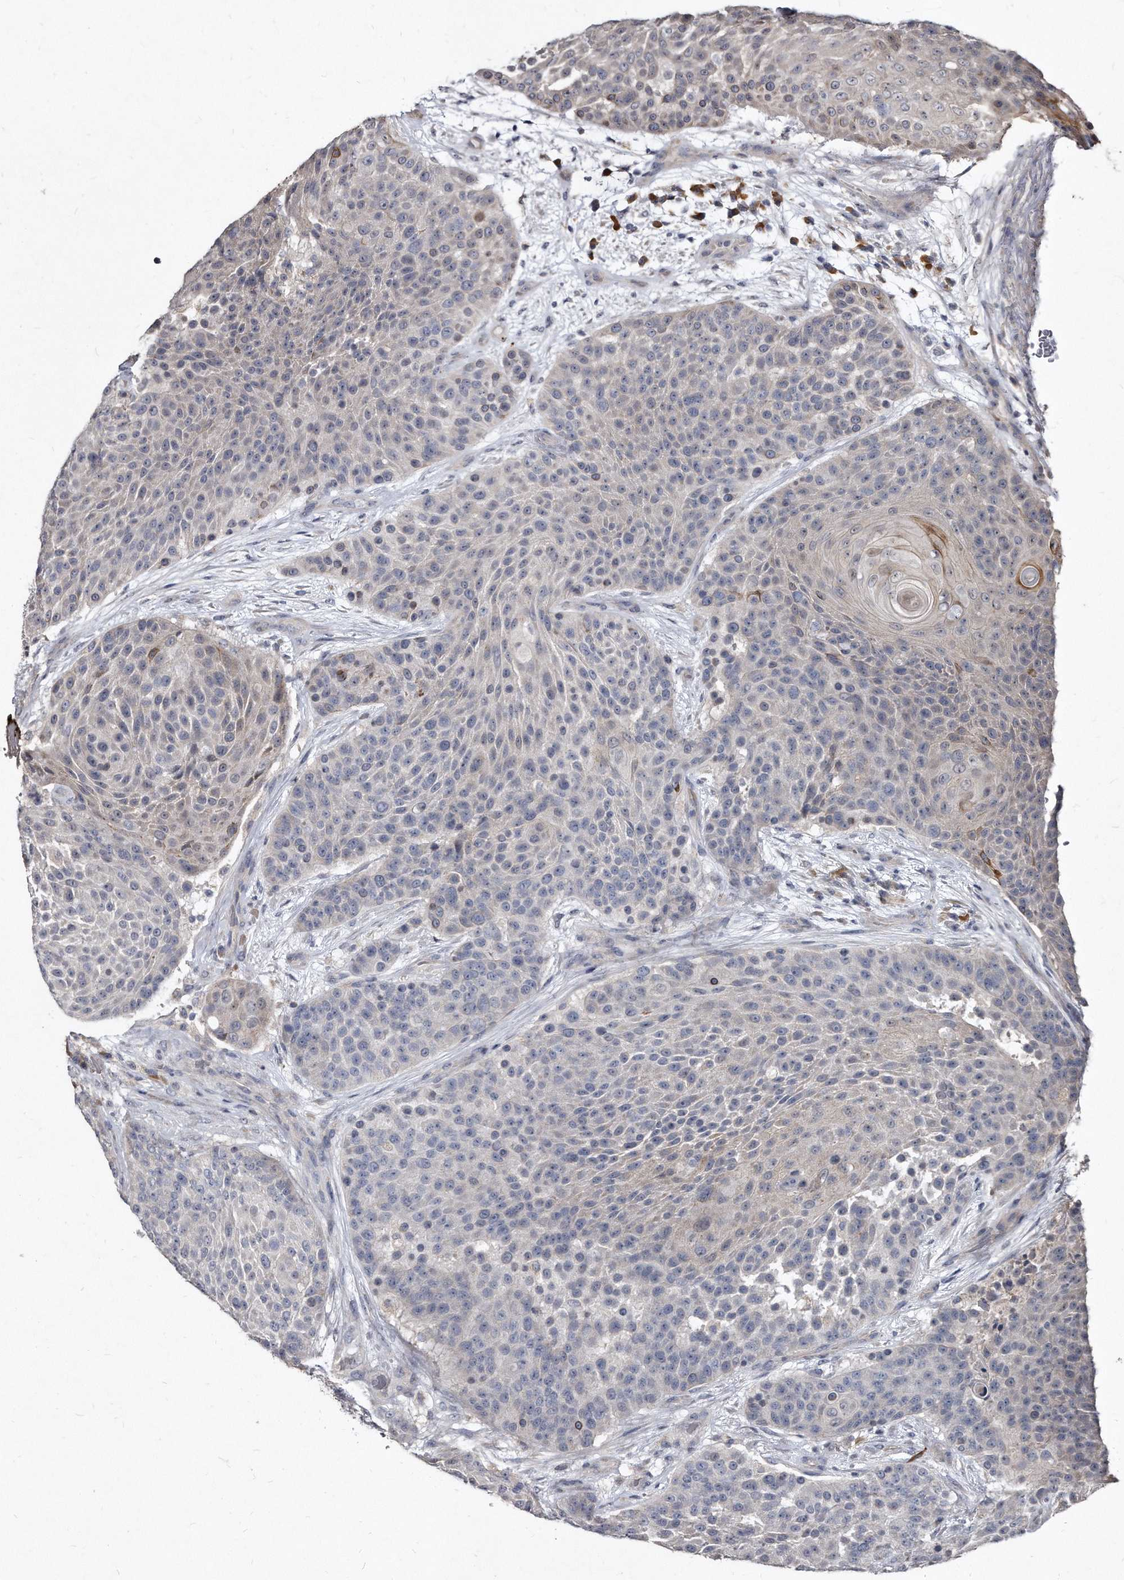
{"staining": {"intensity": "negative", "quantity": "none", "location": "none"}, "tissue": "urothelial cancer", "cell_type": "Tumor cells", "image_type": "cancer", "snomed": [{"axis": "morphology", "description": "Urothelial carcinoma, High grade"}, {"axis": "topography", "description": "Urinary bladder"}], "caption": "The immunohistochemistry photomicrograph has no significant staining in tumor cells of urothelial cancer tissue.", "gene": "KLHDC3", "patient": {"sex": "female", "age": 63}}